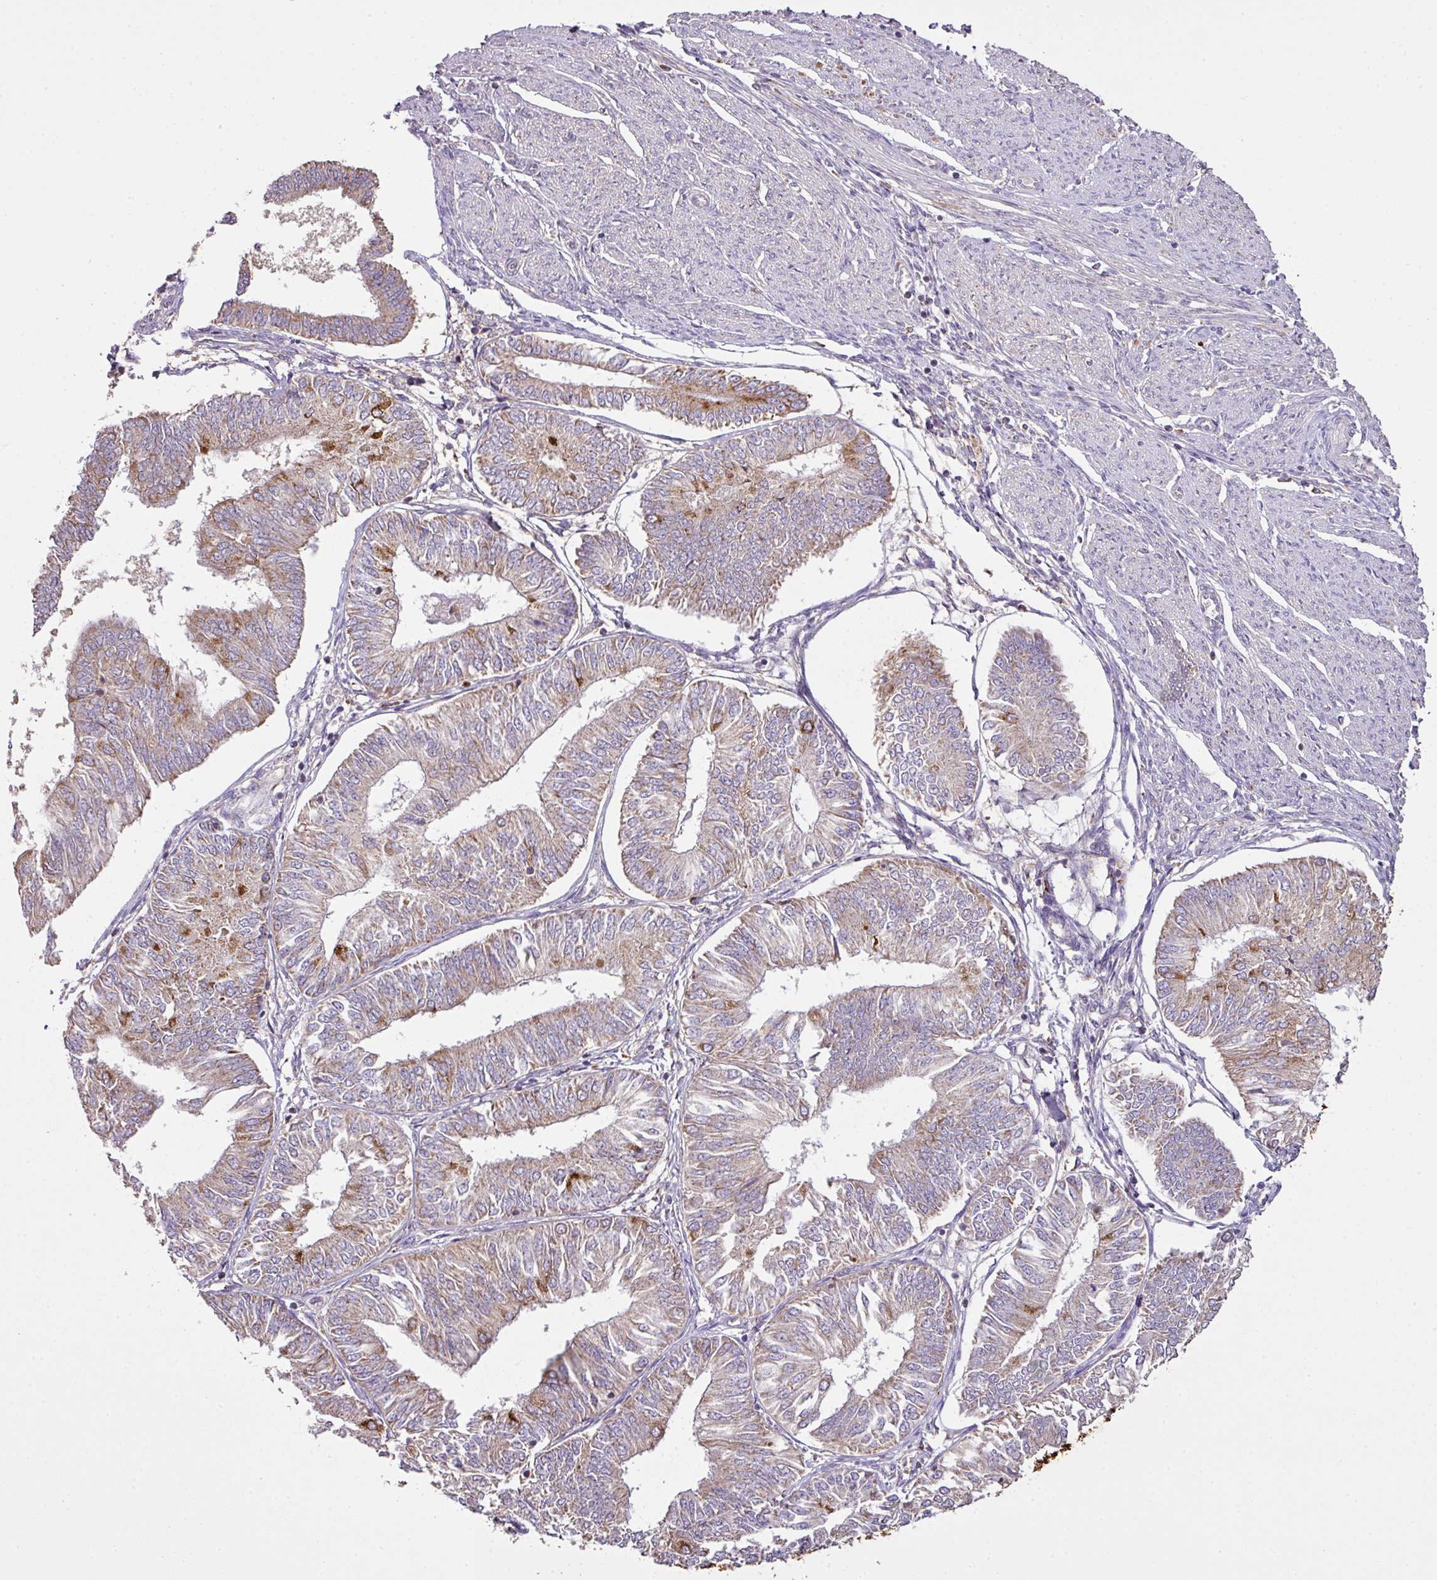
{"staining": {"intensity": "moderate", "quantity": "<25%", "location": "cytoplasmic/membranous"}, "tissue": "endometrial cancer", "cell_type": "Tumor cells", "image_type": "cancer", "snomed": [{"axis": "morphology", "description": "Adenocarcinoma, NOS"}, {"axis": "topography", "description": "Endometrium"}], "caption": "Immunohistochemical staining of endometrial cancer (adenocarcinoma) reveals low levels of moderate cytoplasmic/membranous protein positivity in about <25% of tumor cells. (Brightfield microscopy of DAB IHC at high magnification).", "gene": "SMCO4", "patient": {"sex": "female", "age": 58}}